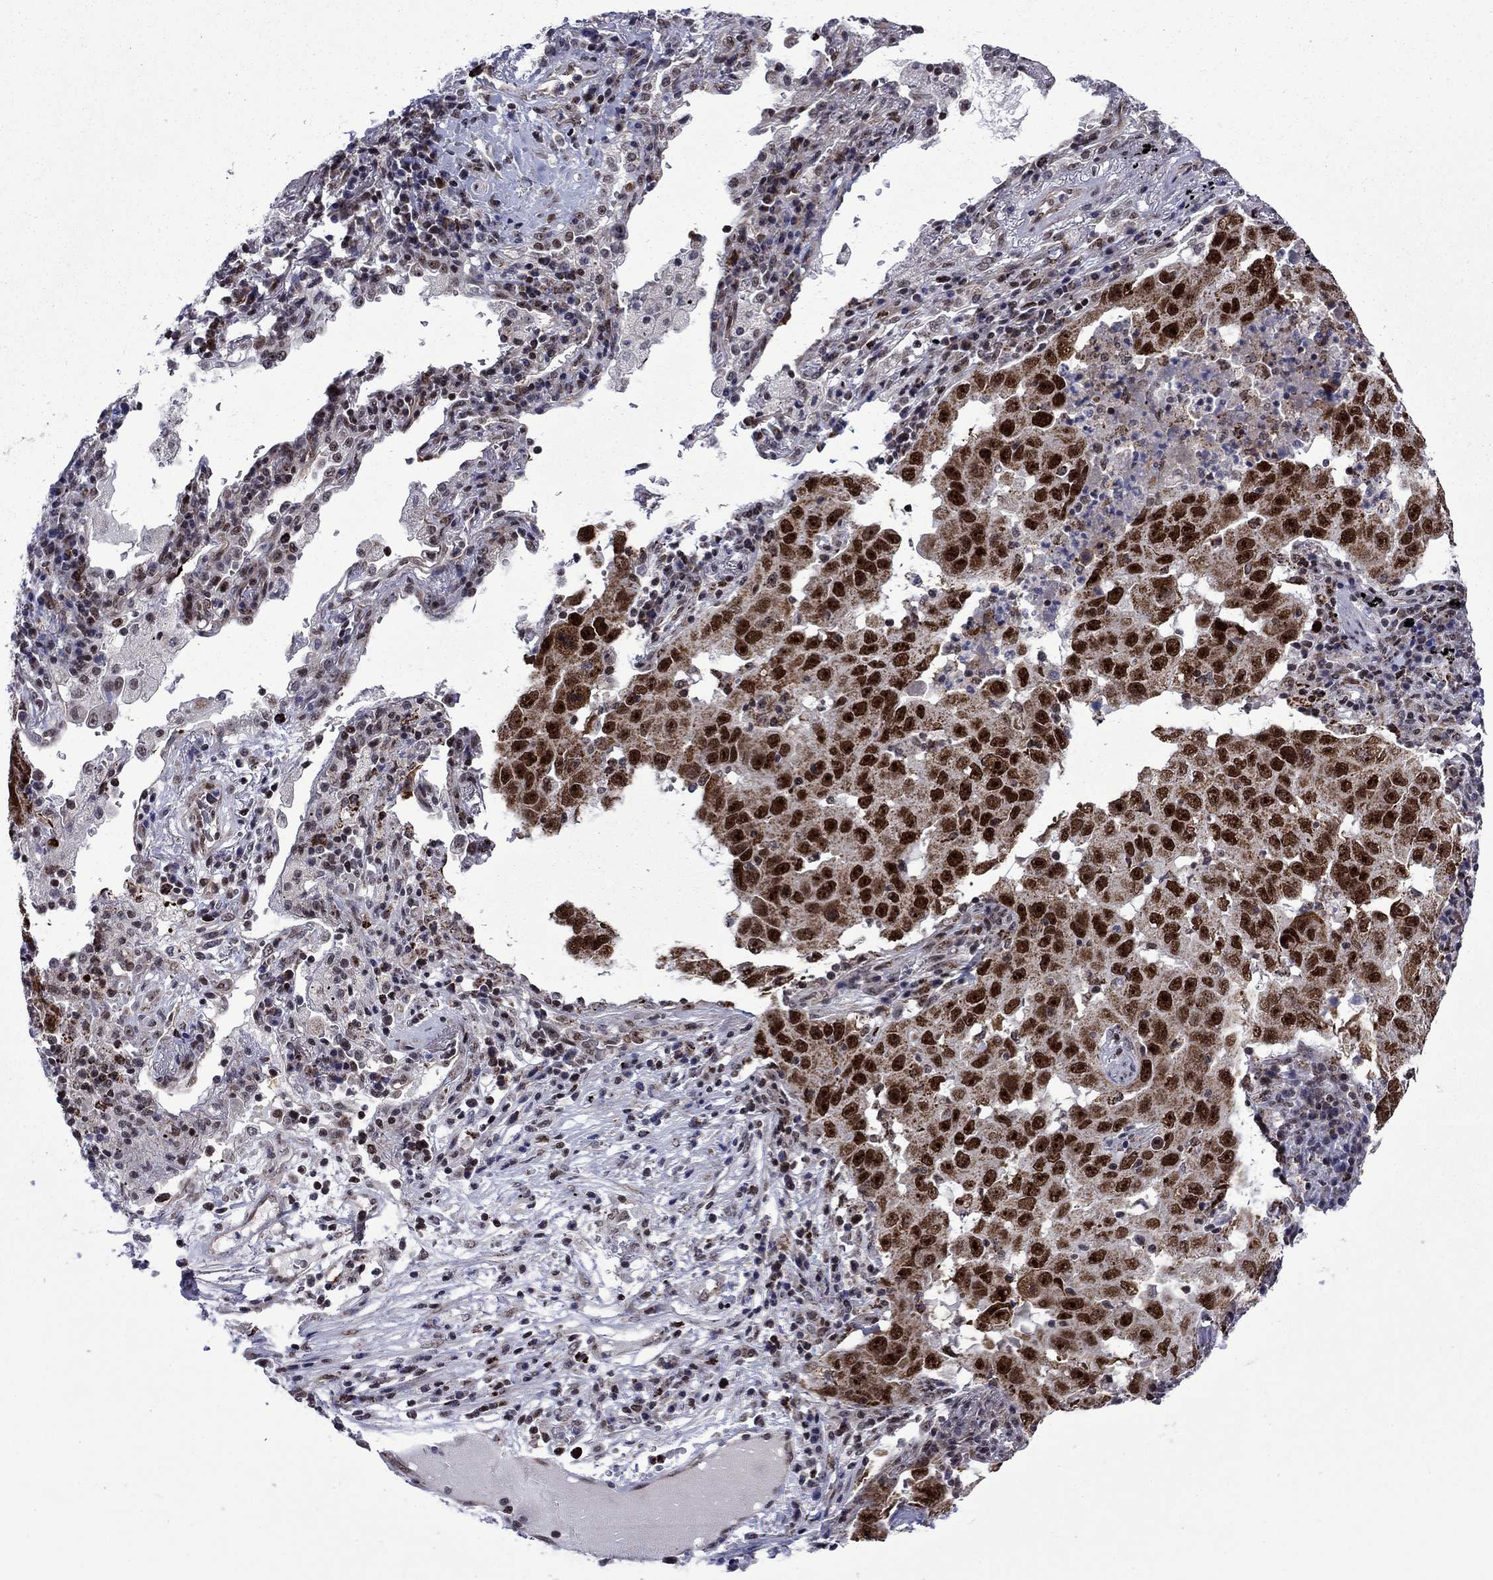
{"staining": {"intensity": "strong", "quantity": "25%-75%", "location": "nuclear"}, "tissue": "lung cancer", "cell_type": "Tumor cells", "image_type": "cancer", "snomed": [{"axis": "morphology", "description": "Adenocarcinoma, NOS"}, {"axis": "topography", "description": "Lung"}], "caption": "Strong nuclear protein expression is appreciated in approximately 25%-75% of tumor cells in lung adenocarcinoma.", "gene": "SURF2", "patient": {"sex": "male", "age": 73}}